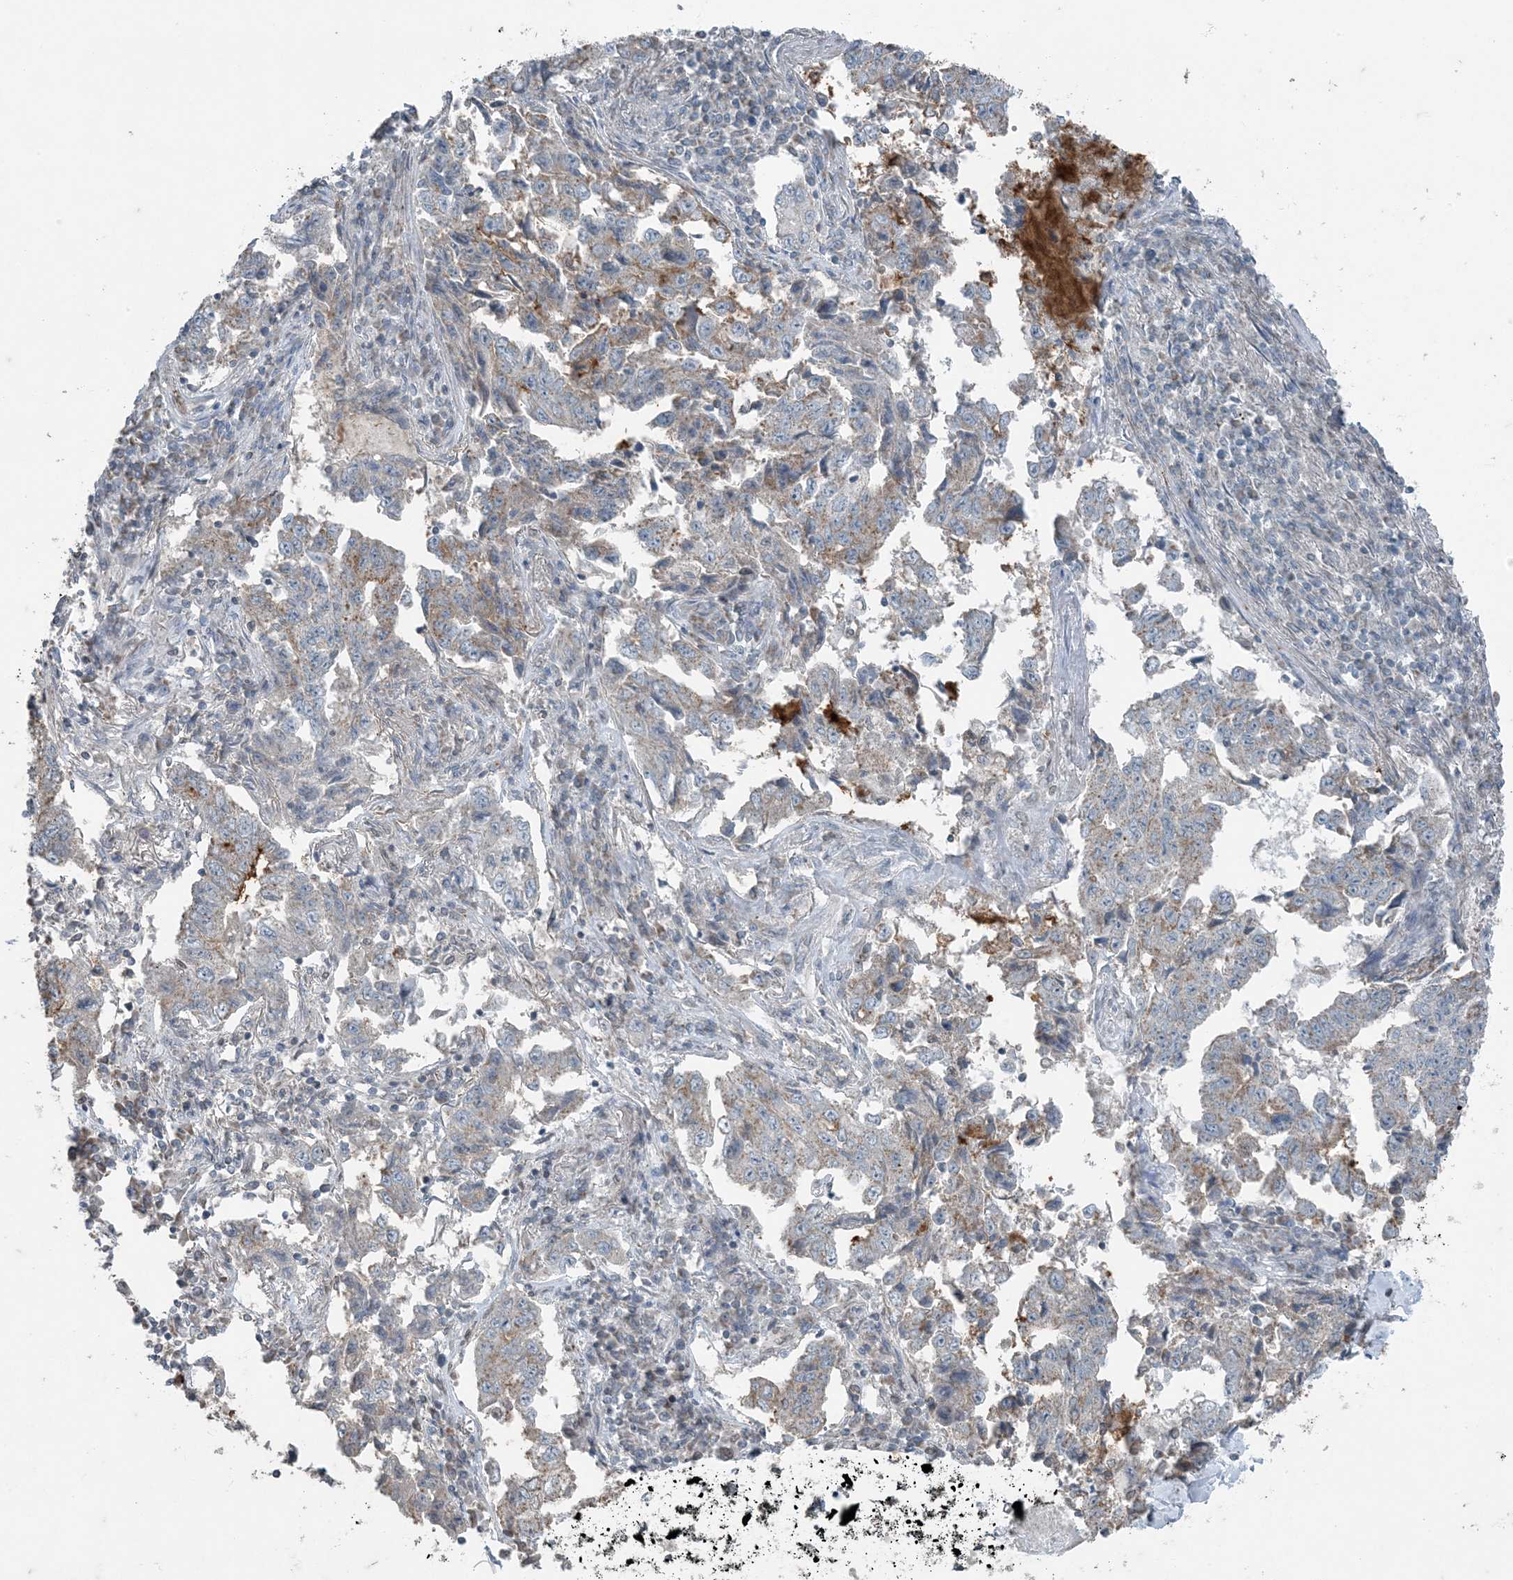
{"staining": {"intensity": "weak", "quantity": "25%-75%", "location": "cytoplasmic/membranous"}, "tissue": "lung cancer", "cell_type": "Tumor cells", "image_type": "cancer", "snomed": [{"axis": "morphology", "description": "Adenocarcinoma, NOS"}, {"axis": "topography", "description": "Lung"}], "caption": "Adenocarcinoma (lung) stained with a brown dye exhibits weak cytoplasmic/membranous positive staining in approximately 25%-75% of tumor cells.", "gene": "GNL1", "patient": {"sex": "female", "age": 51}}